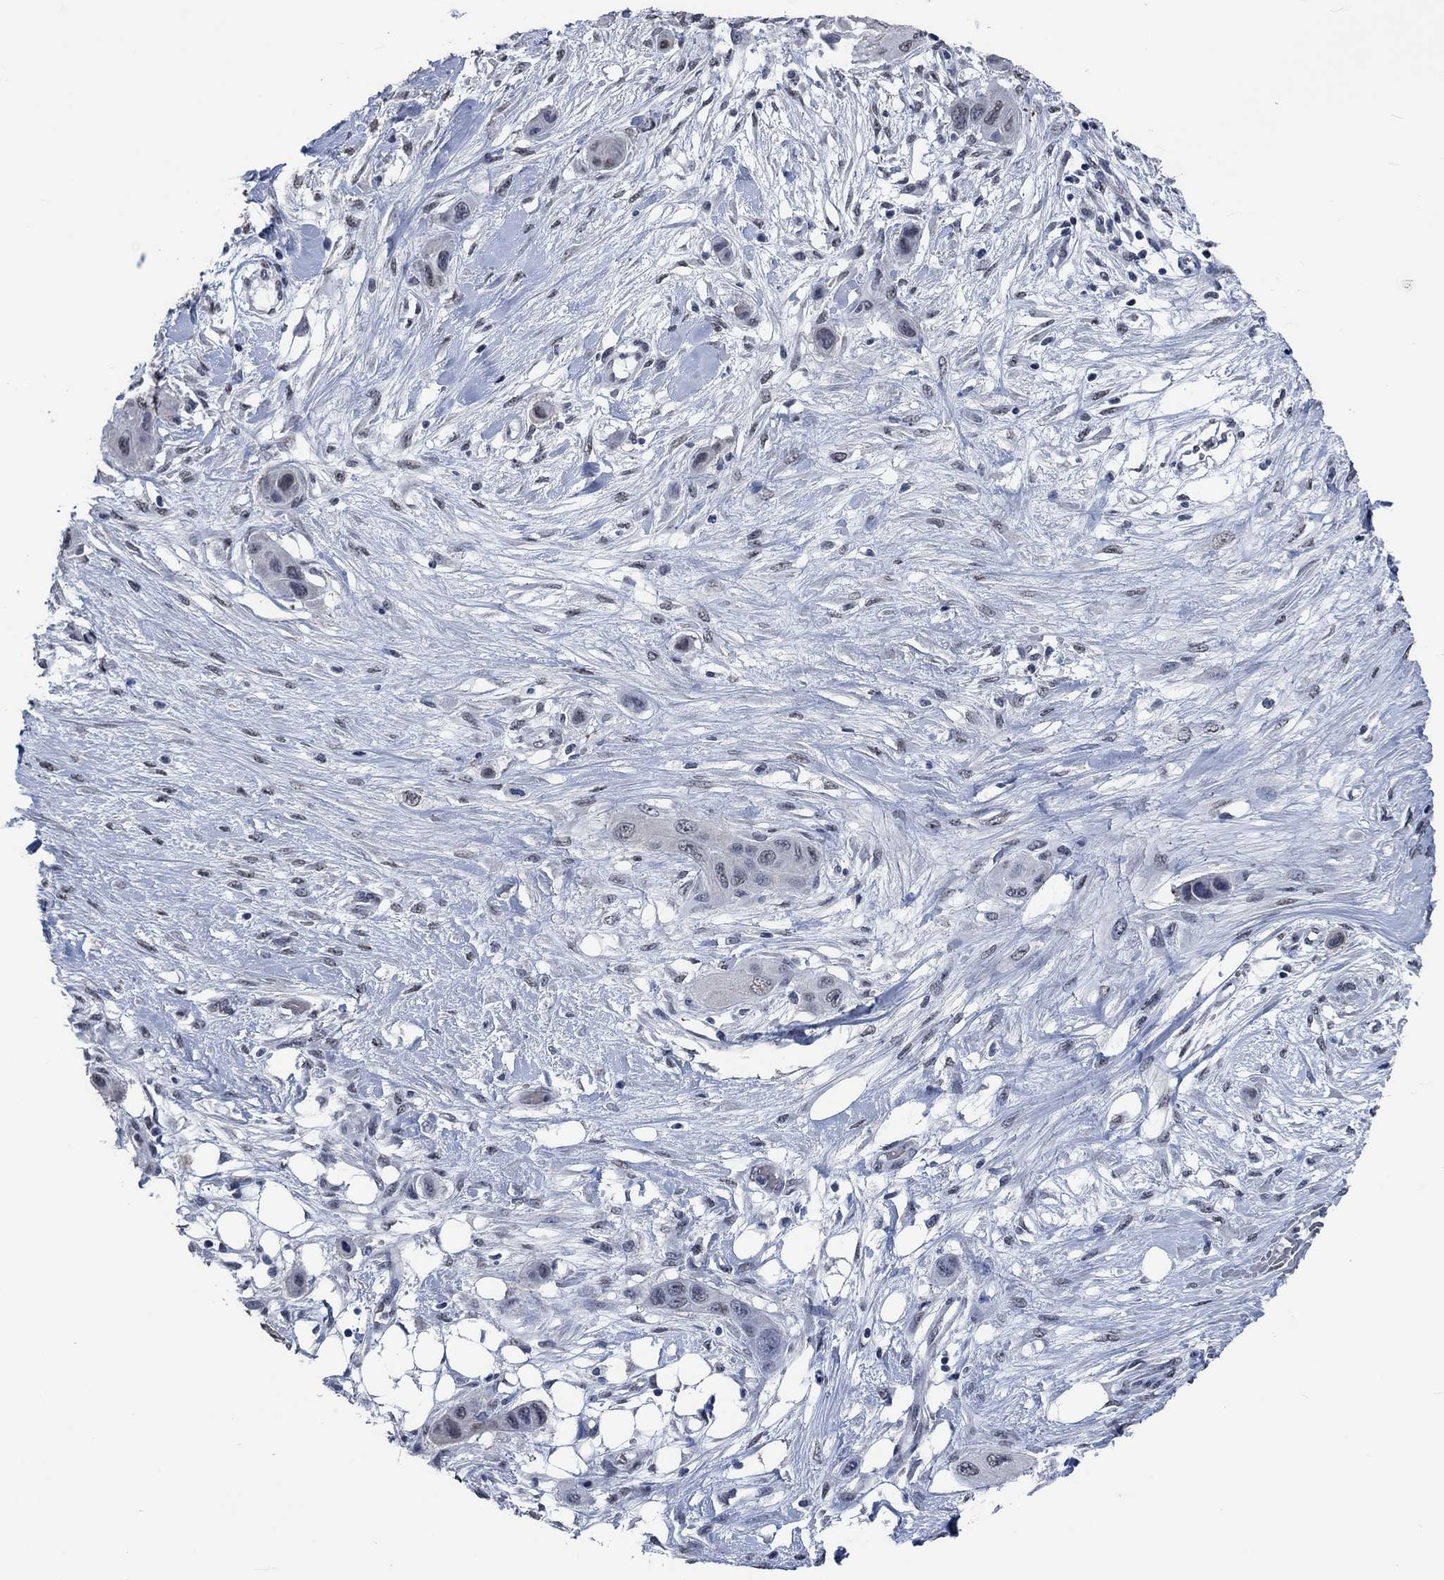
{"staining": {"intensity": "negative", "quantity": "none", "location": "none"}, "tissue": "skin cancer", "cell_type": "Tumor cells", "image_type": "cancer", "snomed": [{"axis": "morphology", "description": "Squamous cell carcinoma, NOS"}, {"axis": "topography", "description": "Skin"}], "caption": "Immunohistochemistry (IHC) of human squamous cell carcinoma (skin) exhibits no positivity in tumor cells. (DAB (3,3'-diaminobenzidine) IHC visualized using brightfield microscopy, high magnification).", "gene": "OBSCN", "patient": {"sex": "male", "age": 79}}